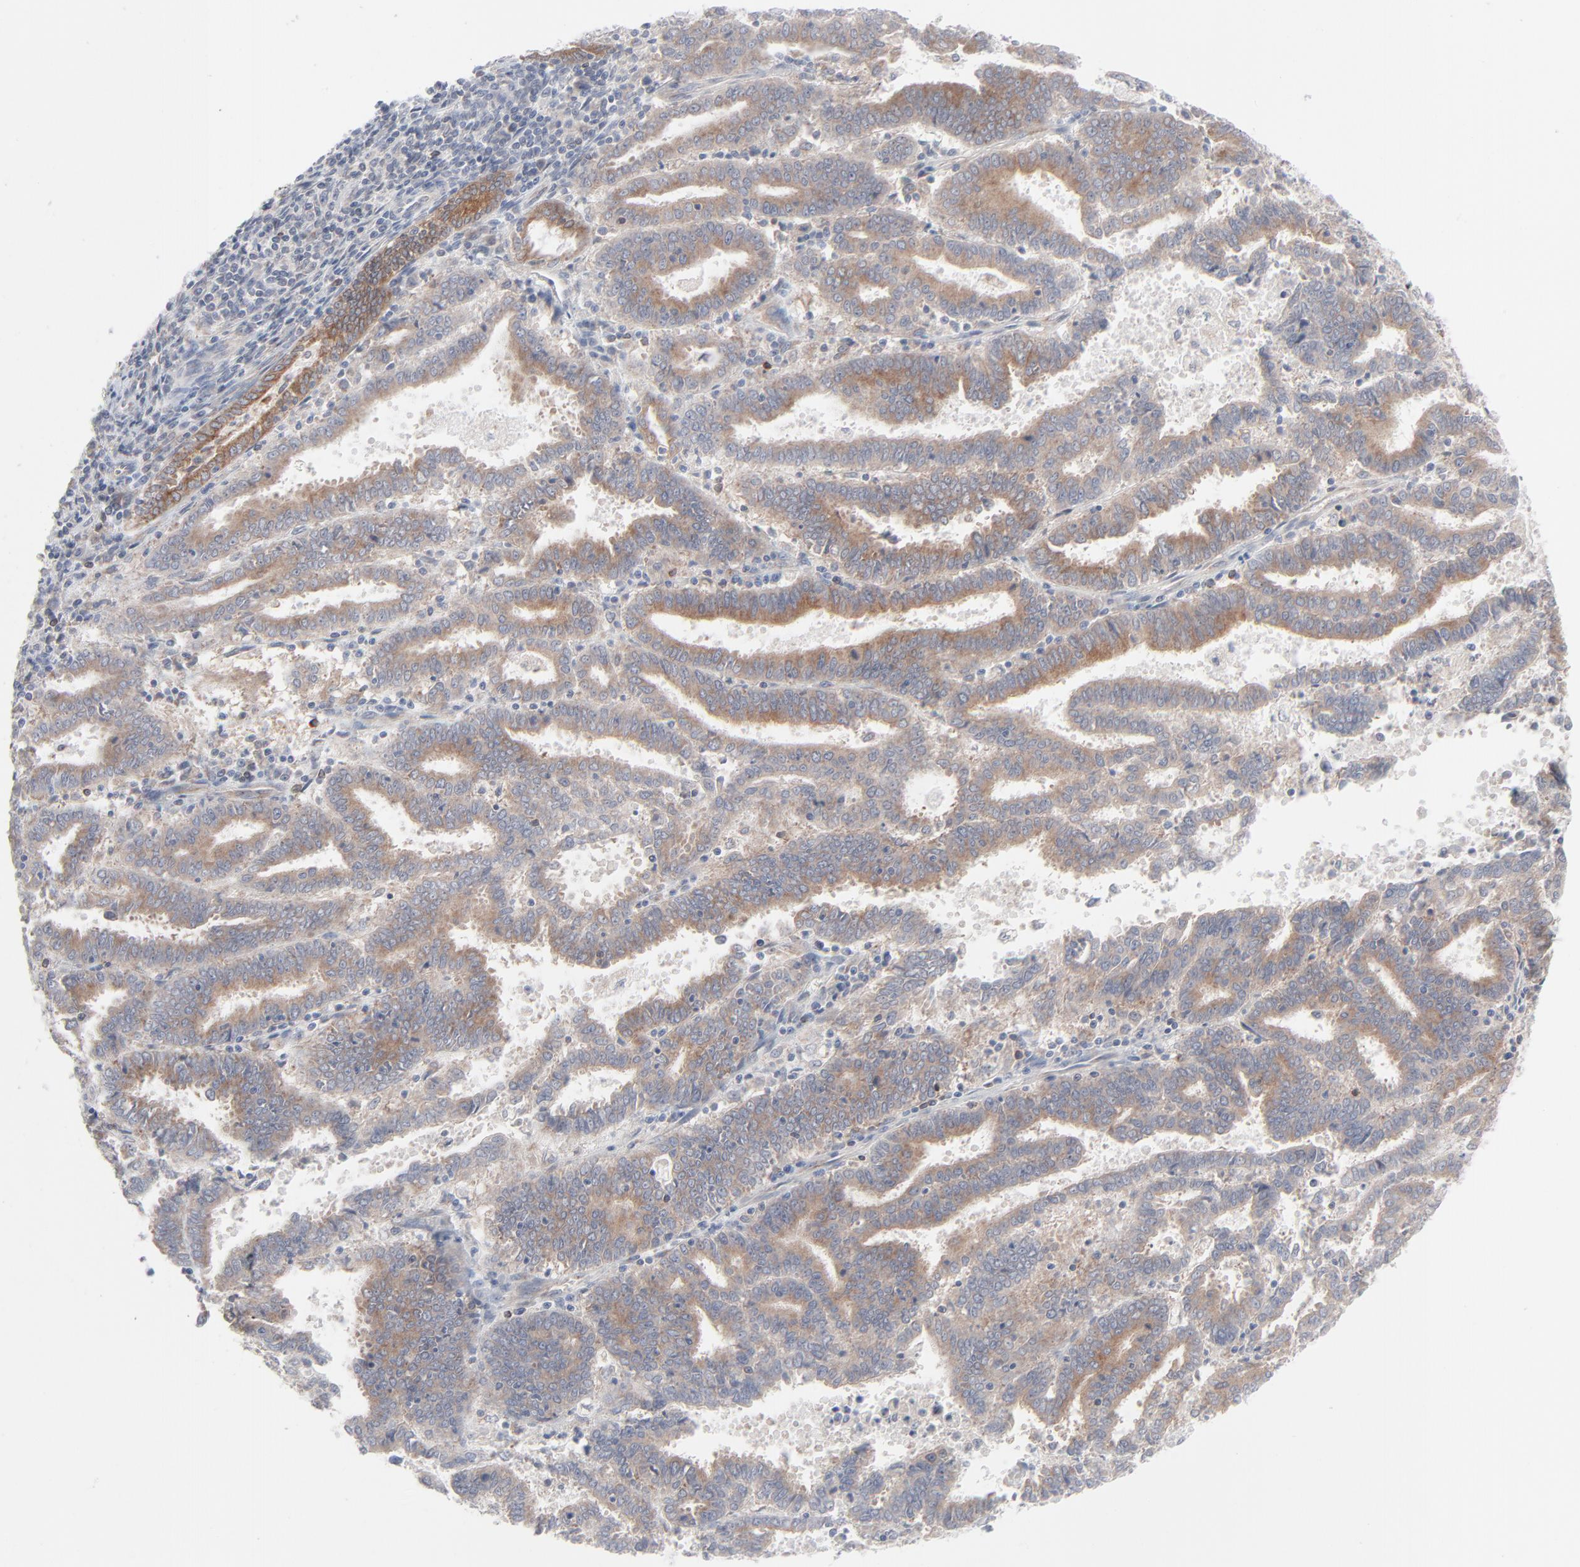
{"staining": {"intensity": "weak", "quantity": ">75%", "location": "cytoplasmic/membranous"}, "tissue": "endometrial cancer", "cell_type": "Tumor cells", "image_type": "cancer", "snomed": [{"axis": "morphology", "description": "Adenocarcinoma, NOS"}, {"axis": "topography", "description": "Uterus"}], "caption": "Adenocarcinoma (endometrial) tissue shows weak cytoplasmic/membranous expression in approximately >75% of tumor cells (DAB IHC with brightfield microscopy, high magnification).", "gene": "KDSR", "patient": {"sex": "female", "age": 83}}